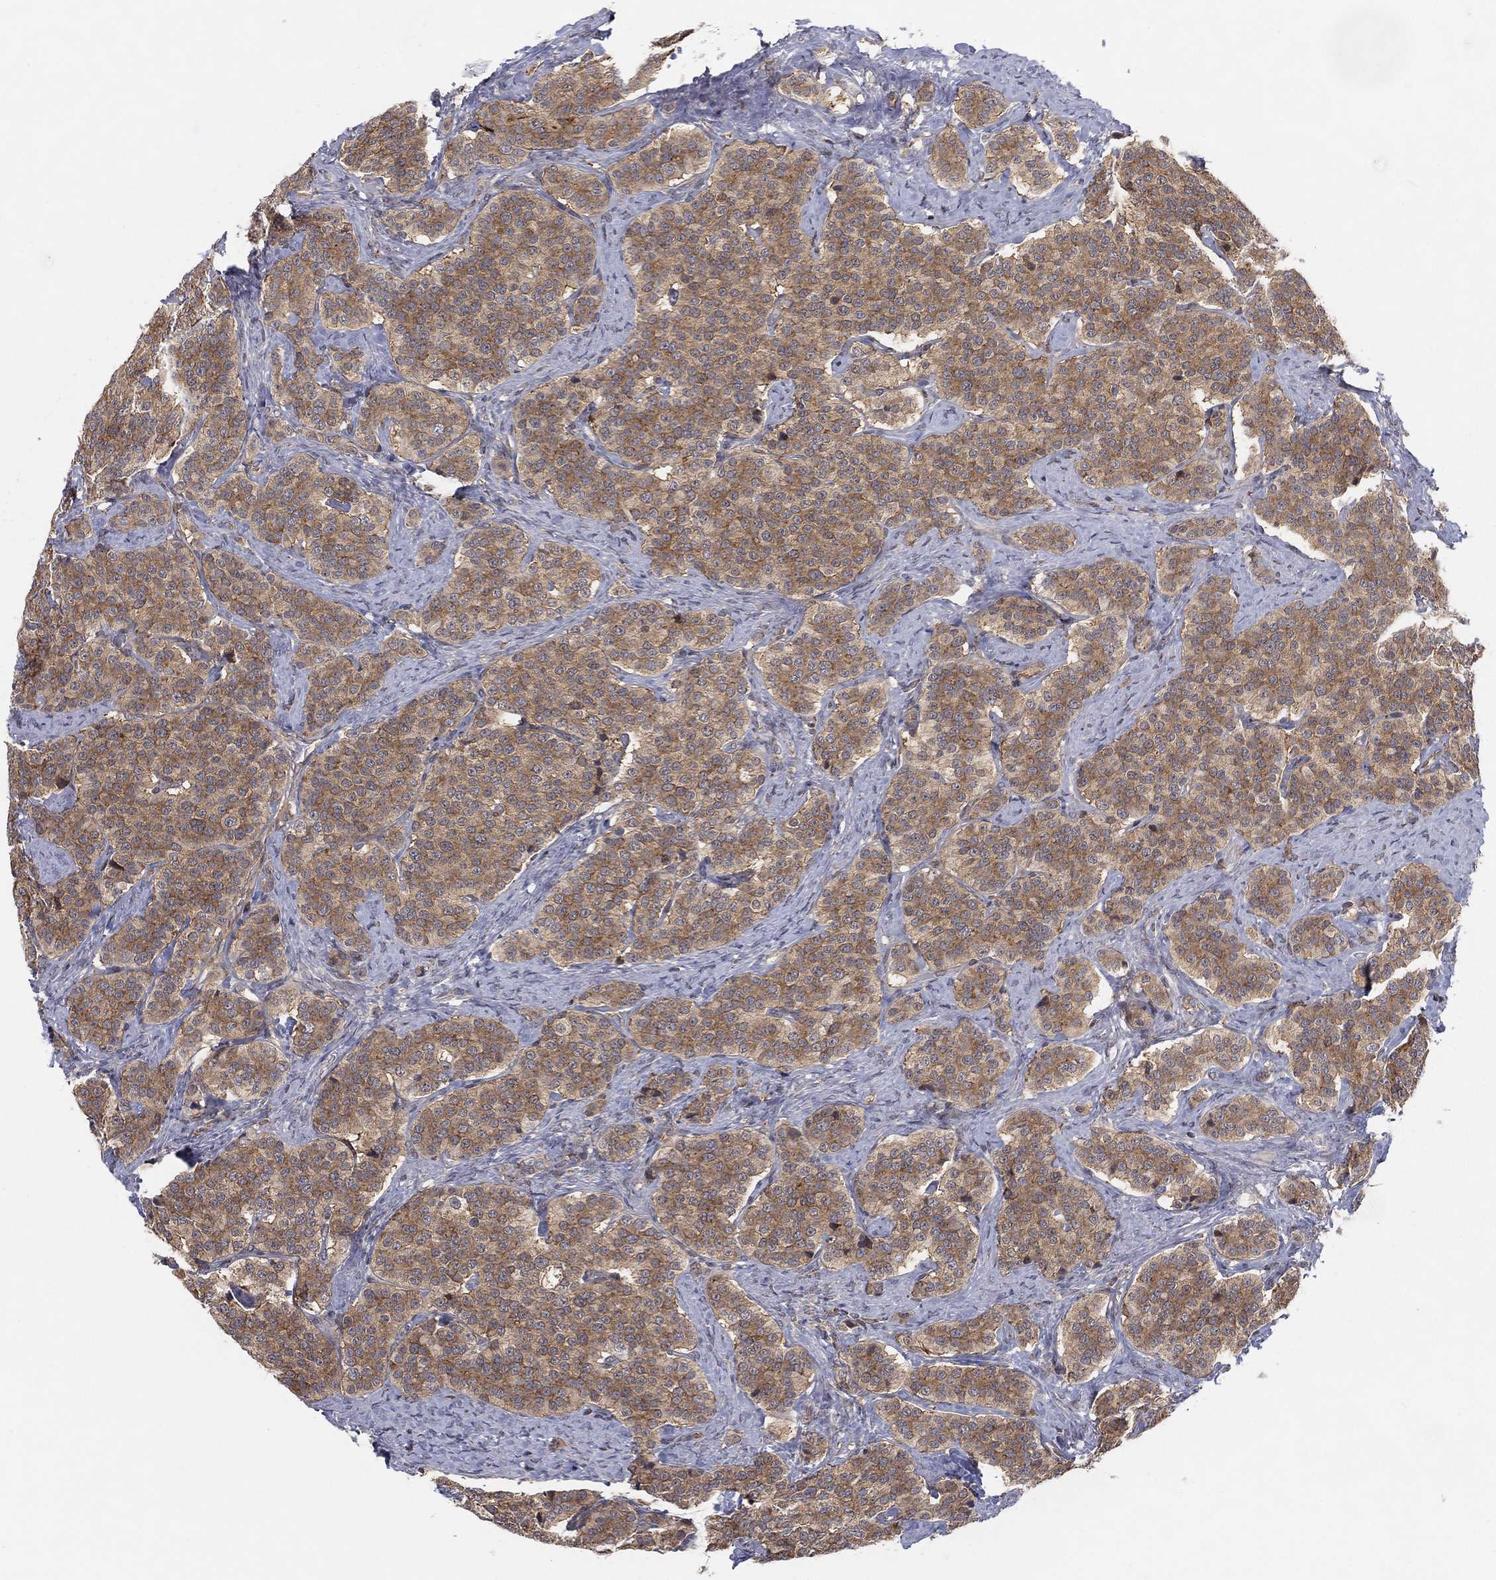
{"staining": {"intensity": "moderate", "quantity": ">75%", "location": "cytoplasmic/membranous"}, "tissue": "carcinoid", "cell_type": "Tumor cells", "image_type": "cancer", "snomed": [{"axis": "morphology", "description": "Carcinoid, malignant, NOS"}, {"axis": "topography", "description": "Small intestine"}], "caption": "Tumor cells display medium levels of moderate cytoplasmic/membranous positivity in about >75% of cells in human carcinoid (malignant).", "gene": "TMTC4", "patient": {"sex": "female", "age": 58}}